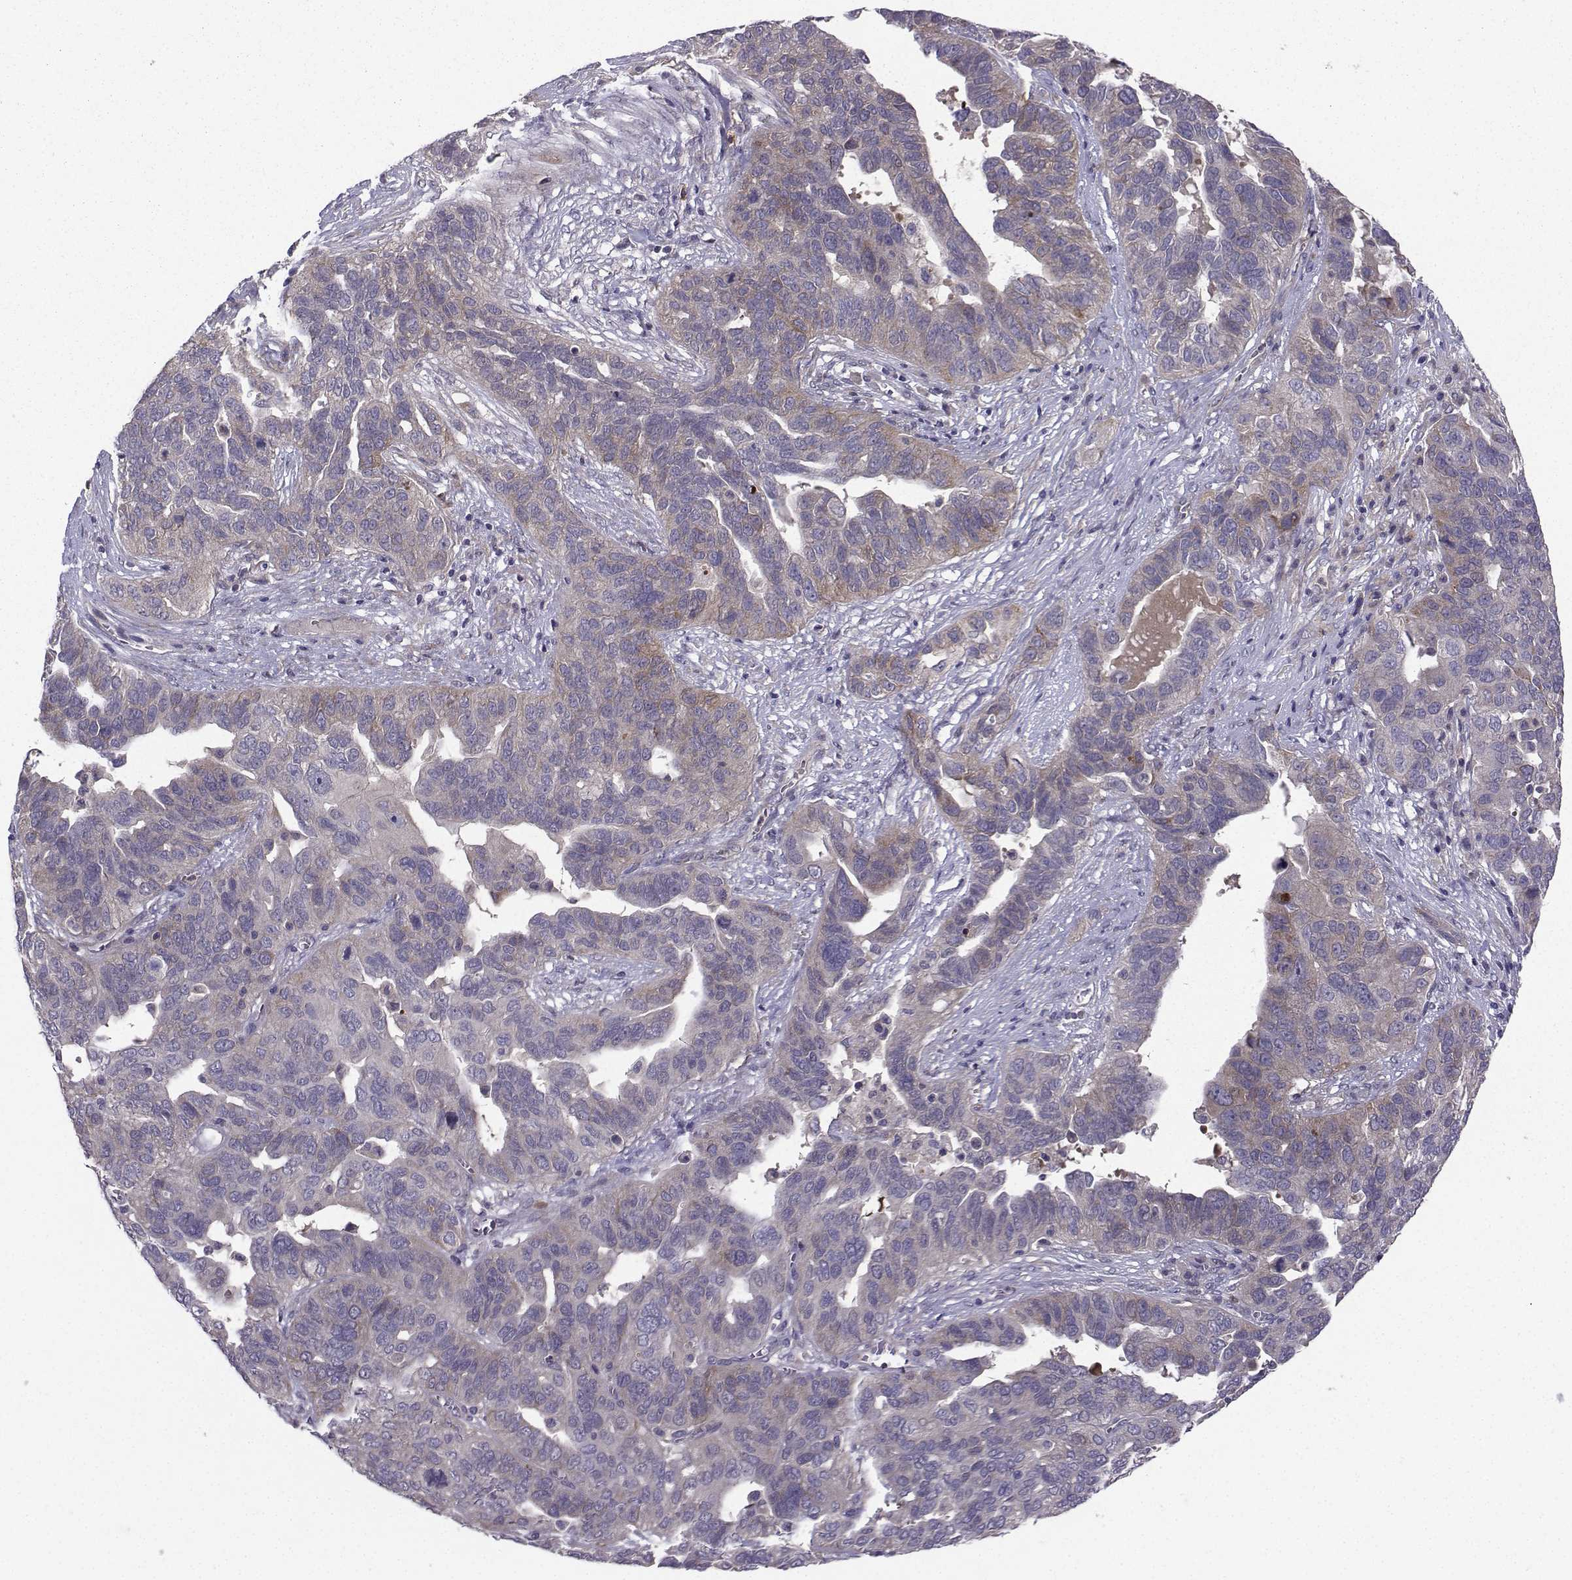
{"staining": {"intensity": "moderate", "quantity": "<25%", "location": "cytoplasmic/membranous"}, "tissue": "ovarian cancer", "cell_type": "Tumor cells", "image_type": "cancer", "snomed": [{"axis": "morphology", "description": "Carcinoma, endometroid"}, {"axis": "topography", "description": "Soft tissue"}, {"axis": "topography", "description": "Ovary"}], "caption": "DAB (3,3'-diaminobenzidine) immunohistochemical staining of human endometroid carcinoma (ovarian) demonstrates moderate cytoplasmic/membranous protein expression in approximately <25% of tumor cells. The protein is stained brown, and the nuclei are stained in blue (DAB IHC with brightfield microscopy, high magnification).", "gene": "STXBP5", "patient": {"sex": "female", "age": 52}}